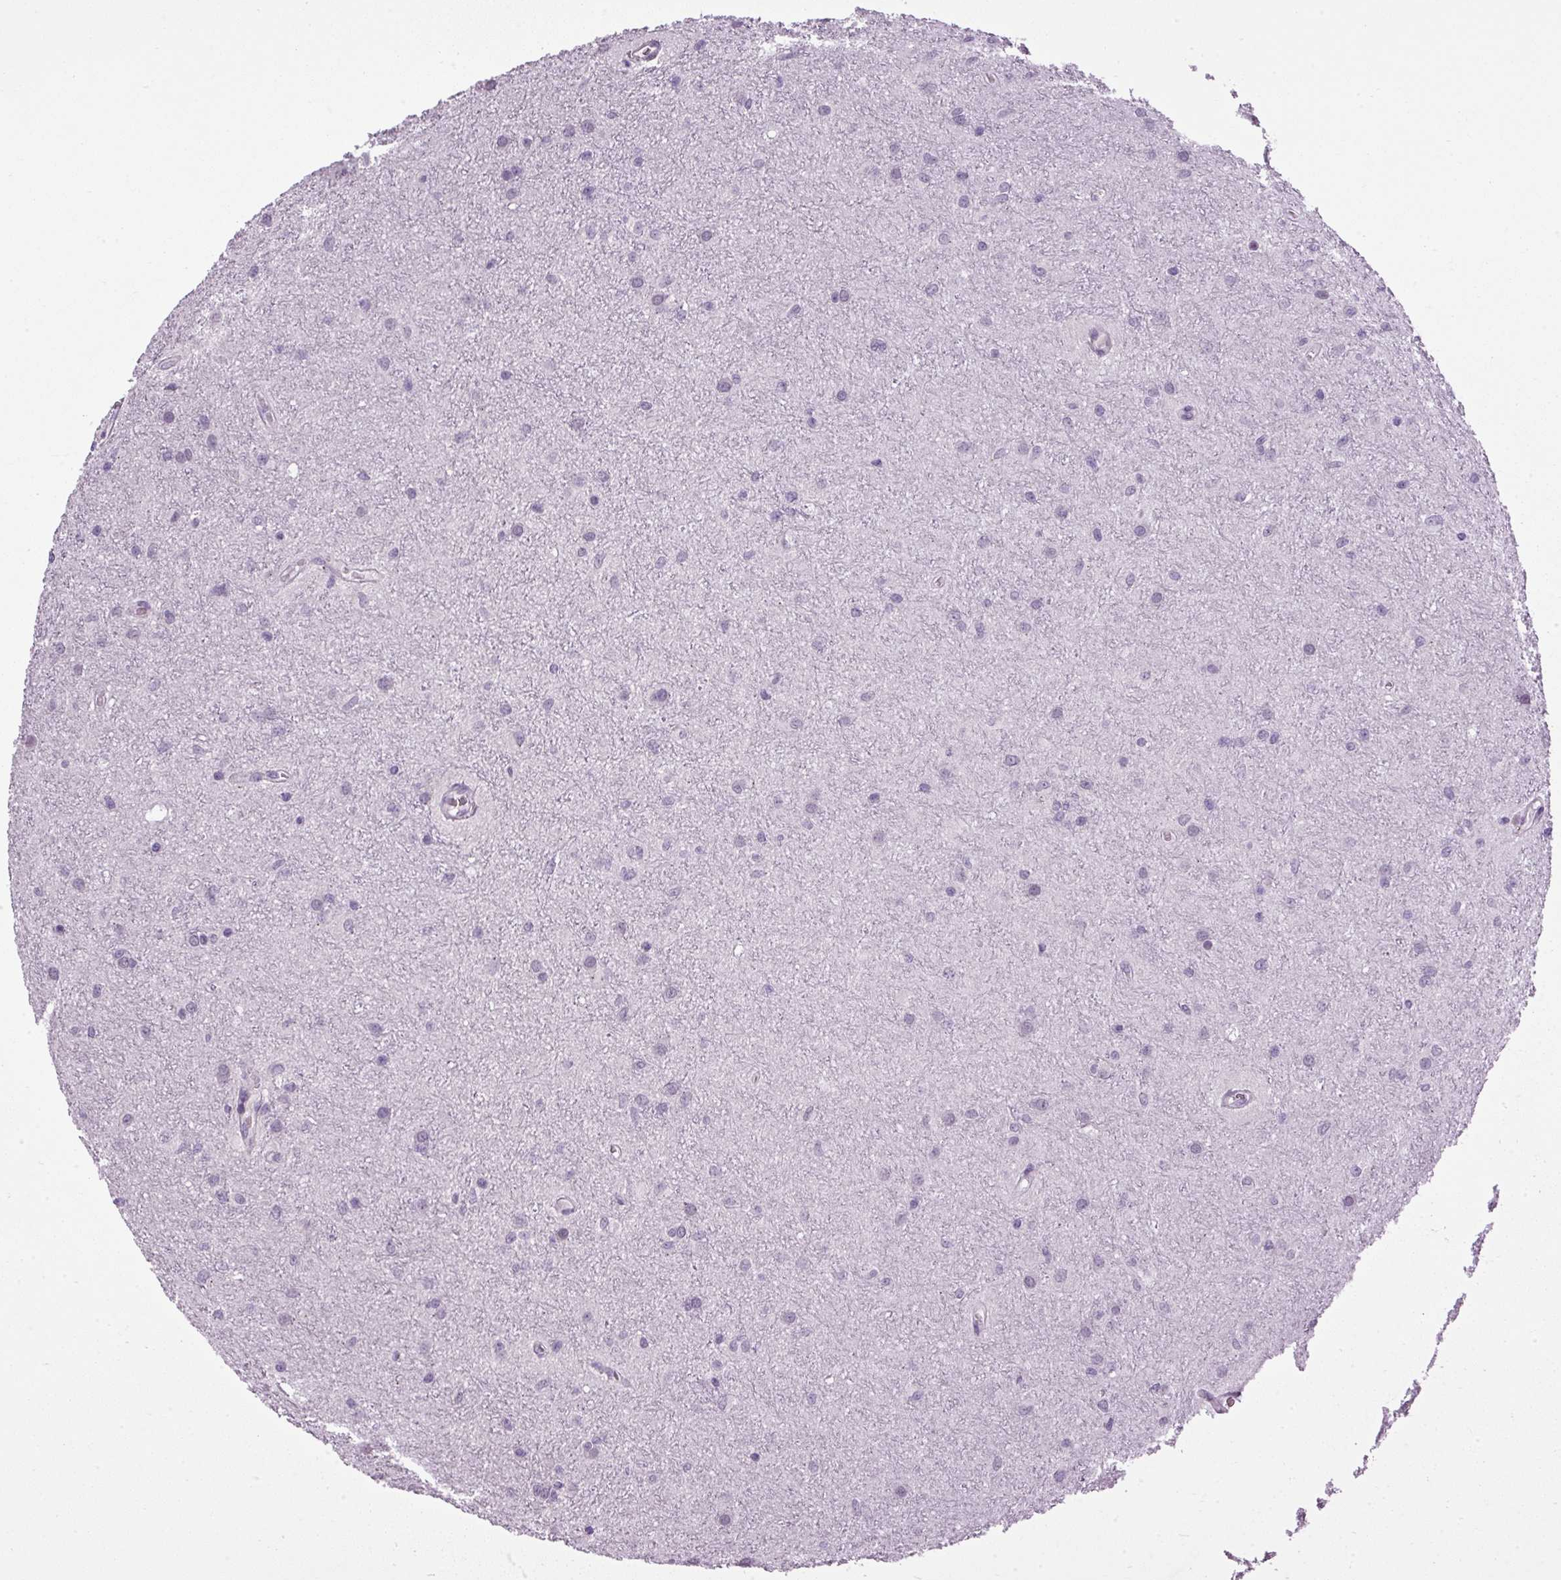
{"staining": {"intensity": "negative", "quantity": "none", "location": "none"}, "tissue": "glioma", "cell_type": "Tumor cells", "image_type": "cancer", "snomed": [{"axis": "morphology", "description": "Glioma, malignant, Low grade"}, {"axis": "topography", "description": "Cerebellum"}], "caption": "This is an immunohistochemistry (IHC) image of human malignant glioma (low-grade). There is no positivity in tumor cells.", "gene": "A1CF", "patient": {"sex": "female", "age": 5}}